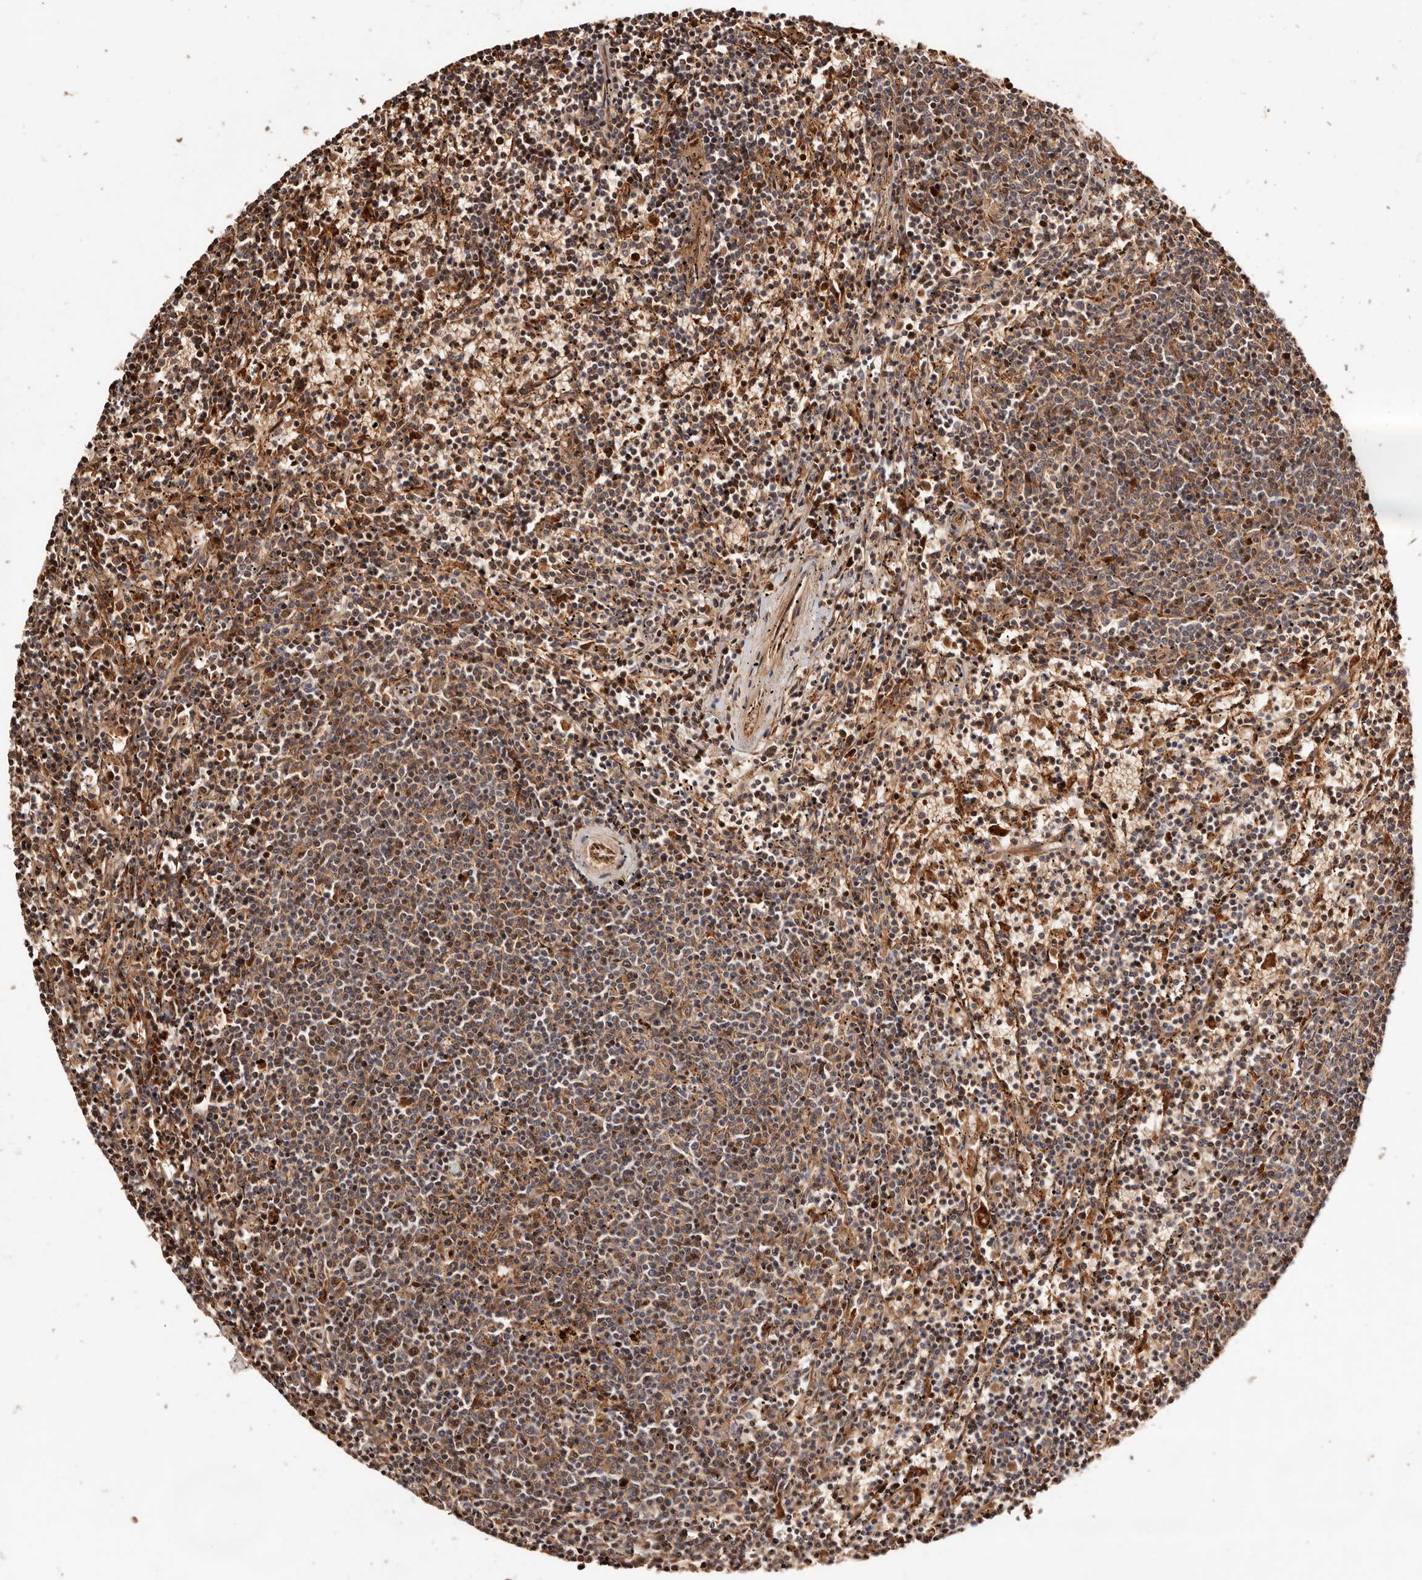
{"staining": {"intensity": "moderate", "quantity": "25%-75%", "location": "cytoplasmic/membranous"}, "tissue": "lymphoma", "cell_type": "Tumor cells", "image_type": "cancer", "snomed": [{"axis": "morphology", "description": "Malignant lymphoma, non-Hodgkin's type, Low grade"}, {"axis": "topography", "description": "Spleen"}], "caption": "High-power microscopy captured an immunohistochemistry photomicrograph of malignant lymphoma, non-Hodgkin's type (low-grade), revealing moderate cytoplasmic/membranous positivity in about 25%-75% of tumor cells.", "gene": "PTPN22", "patient": {"sex": "female", "age": 50}}